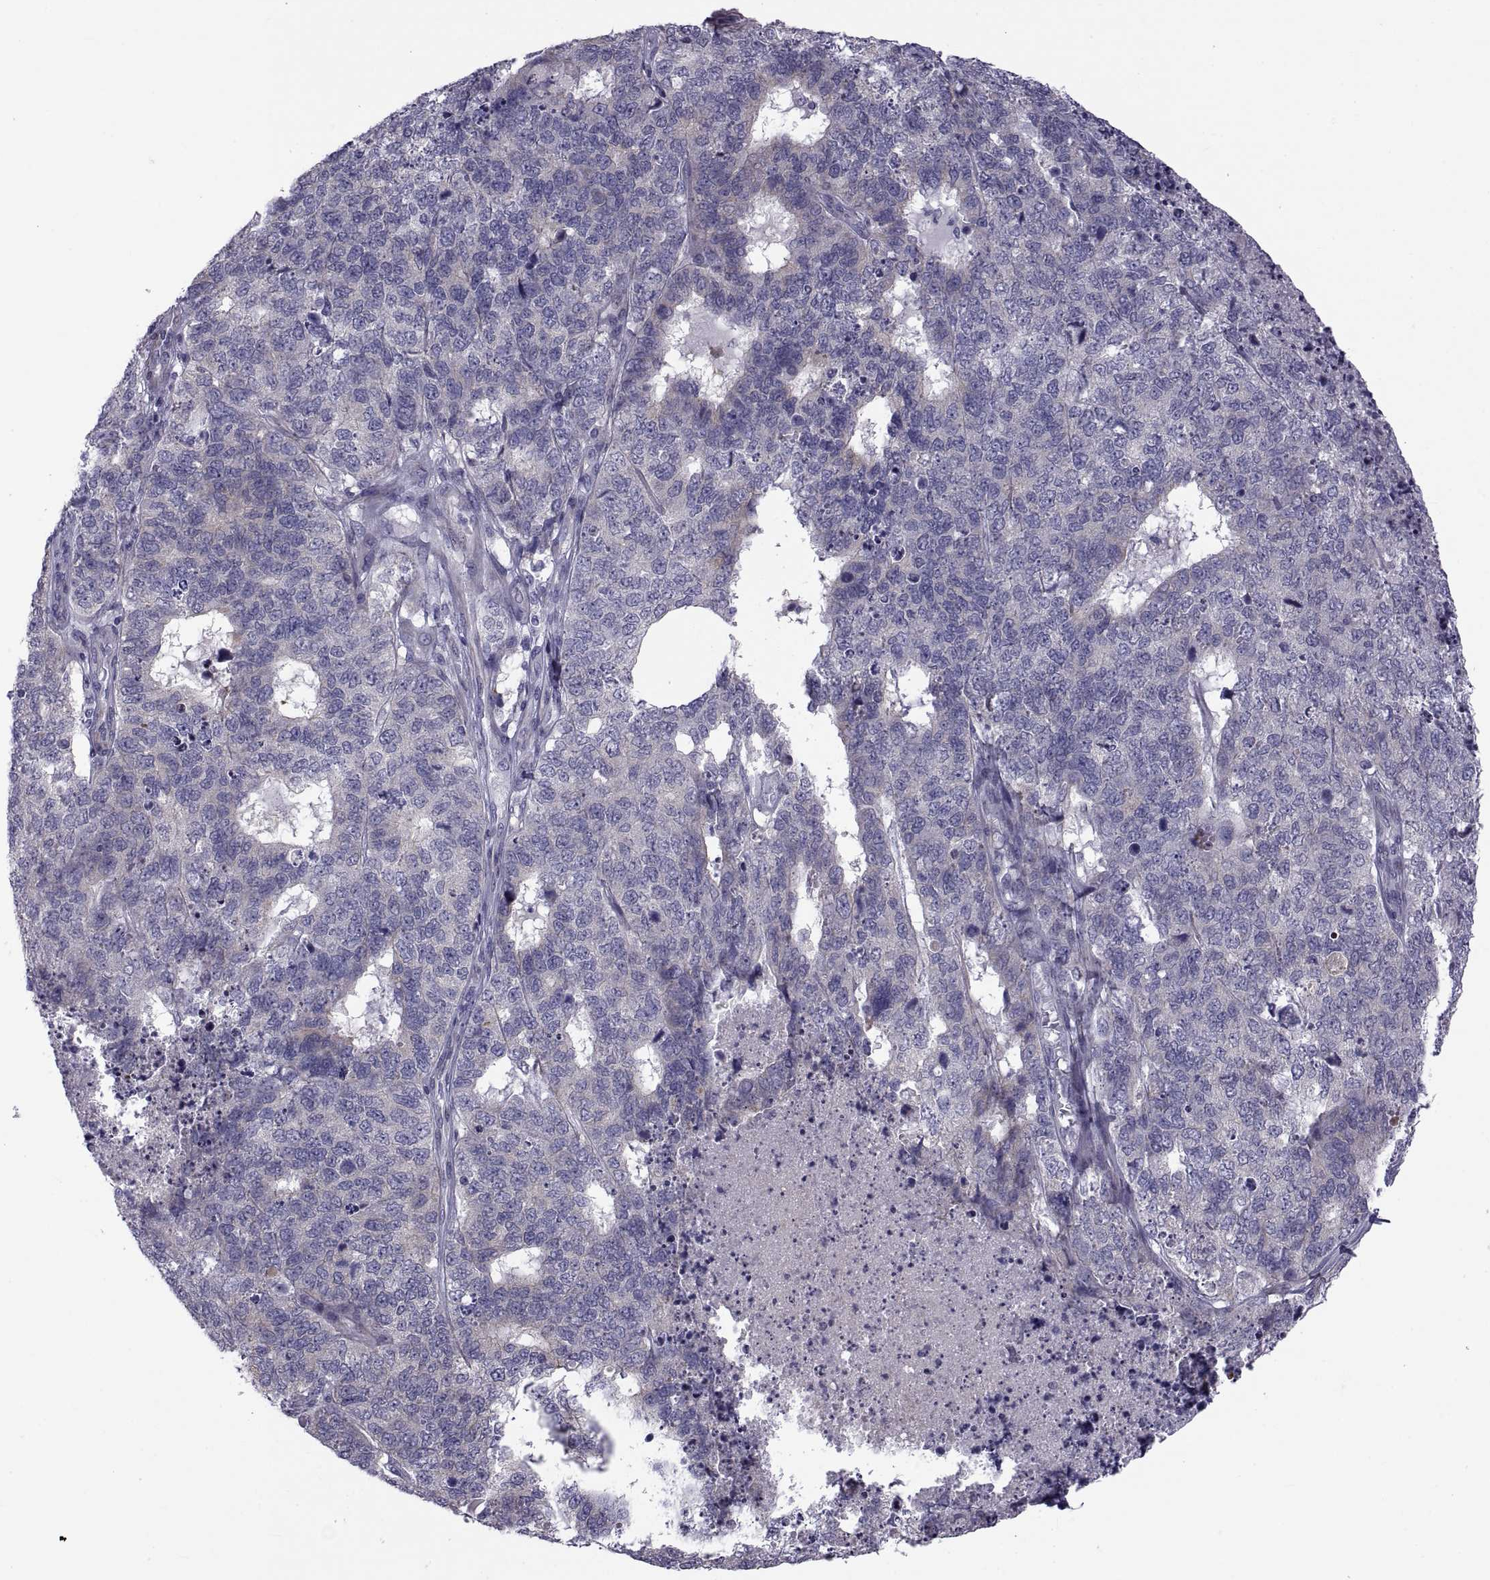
{"staining": {"intensity": "negative", "quantity": "none", "location": "none"}, "tissue": "cervical cancer", "cell_type": "Tumor cells", "image_type": "cancer", "snomed": [{"axis": "morphology", "description": "Squamous cell carcinoma, NOS"}, {"axis": "topography", "description": "Cervix"}], "caption": "Immunohistochemistry image of human cervical squamous cell carcinoma stained for a protein (brown), which demonstrates no positivity in tumor cells. (DAB (3,3'-diaminobenzidine) immunohistochemistry with hematoxylin counter stain).", "gene": "TMEM158", "patient": {"sex": "female", "age": 63}}